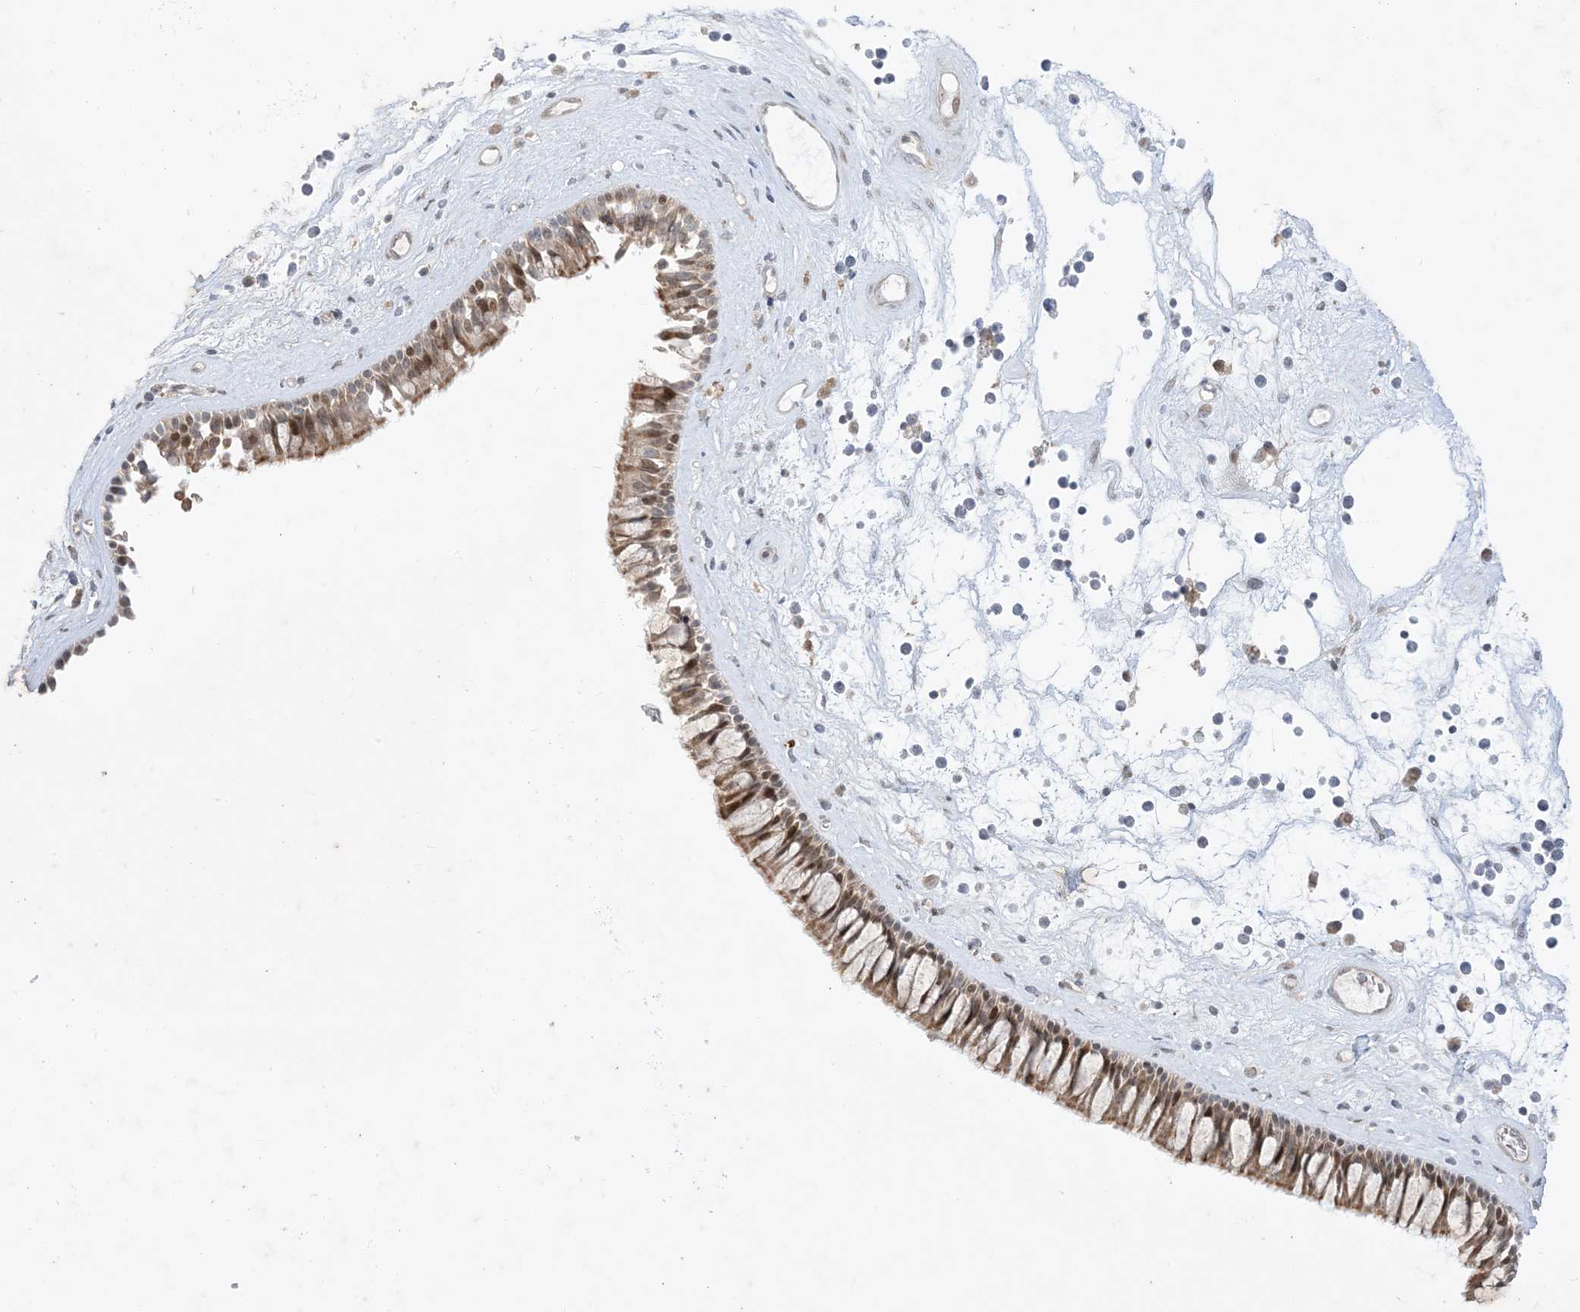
{"staining": {"intensity": "moderate", "quantity": "25%-75%", "location": "cytoplasmic/membranous,nuclear"}, "tissue": "nasopharynx", "cell_type": "Respiratory epithelial cells", "image_type": "normal", "snomed": [{"axis": "morphology", "description": "Normal tissue, NOS"}, {"axis": "topography", "description": "Nasopharynx"}], "caption": "Protein staining of unremarkable nasopharynx demonstrates moderate cytoplasmic/membranous,nuclear positivity in approximately 25%-75% of respiratory epithelial cells.", "gene": "SOGA3", "patient": {"sex": "male", "age": 64}}